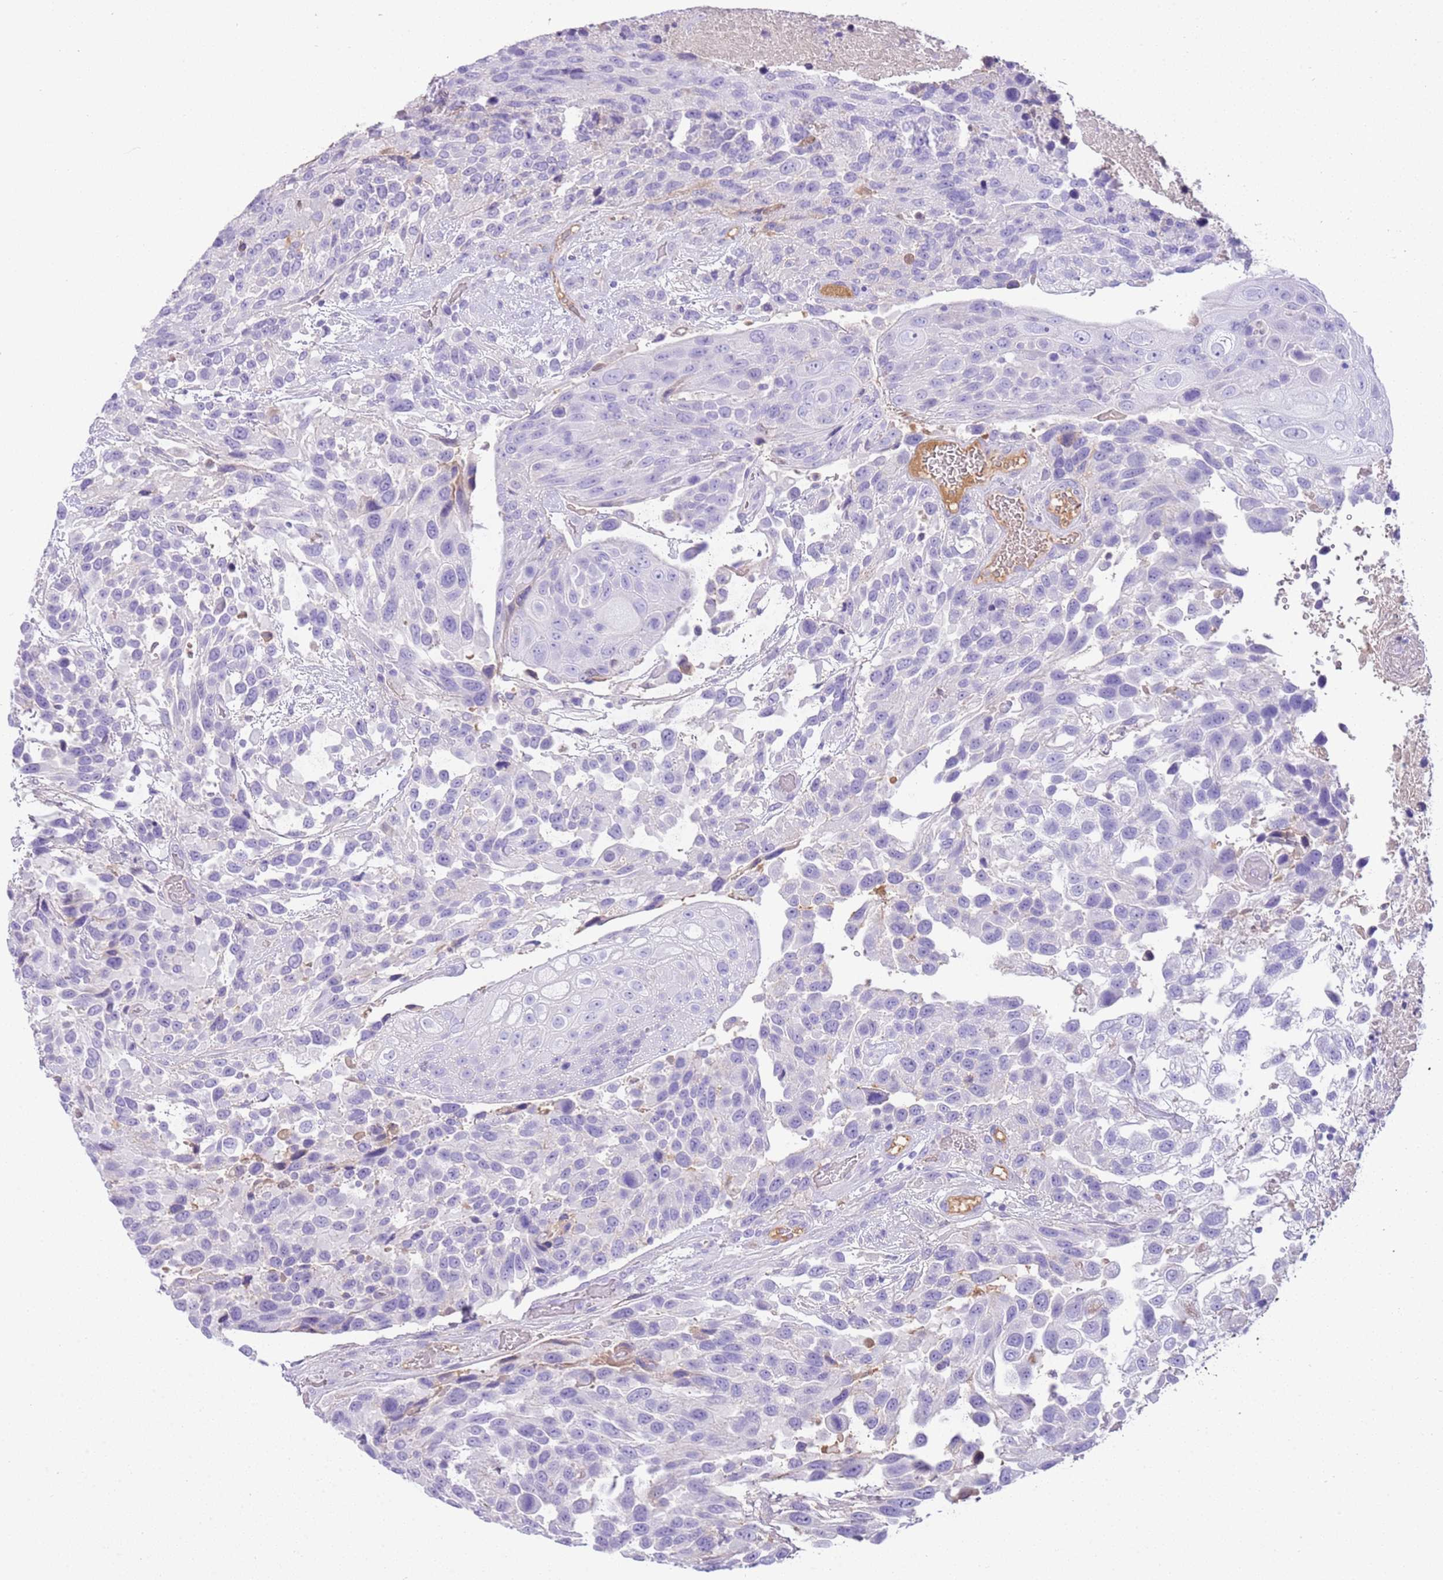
{"staining": {"intensity": "negative", "quantity": "none", "location": "none"}, "tissue": "urothelial cancer", "cell_type": "Tumor cells", "image_type": "cancer", "snomed": [{"axis": "morphology", "description": "Urothelial carcinoma, High grade"}, {"axis": "topography", "description": "Urinary bladder"}], "caption": "Protein analysis of urothelial carcinoma (high-grade) exhibits no significant expression in tumor cells.", "gene": "IGKV3D-11", "patient": {"sex": "female", "age": 70}}